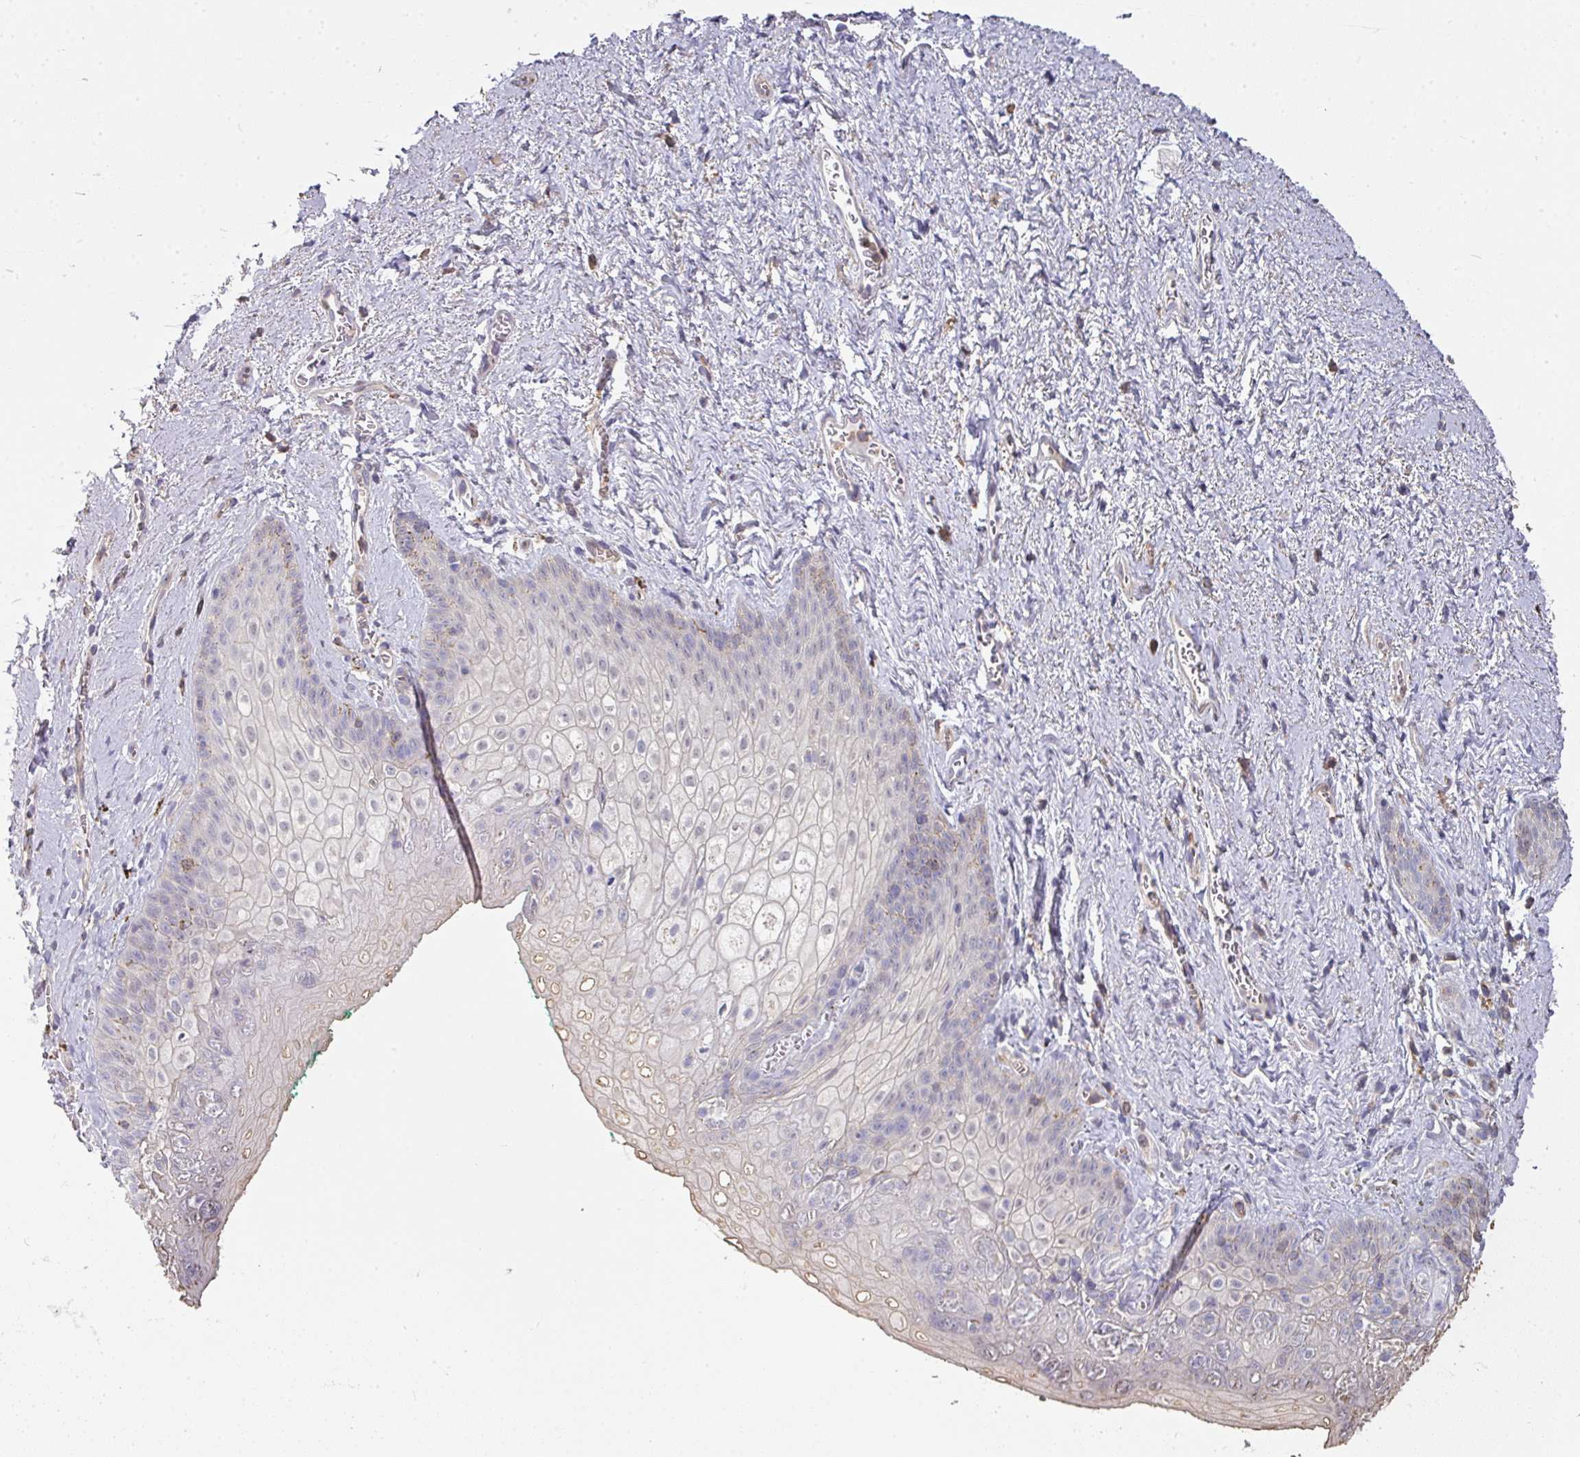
{"staining": {"intensity": "weak", "quantity": "<25%", "location": "cytoplasmic/membranous"}, "tissue": "vagina", "cell_type": "Squamous epithelial cells", "image_type": "normal", "snomed": [{"axis": "morphology", "description": "Normal tissue, NOS"}, {"axis": "topography", "description": "Vulva"}, {"axis": "topography", "description": "Vagina"}, {"axis": "topography", "description": "Peripheral nerve tissue"}], "caption": "Immunohistochemistry of benign vagina reveals no staining in squamous epithelial cells.", "gene": "BEND5", "patient": {"sex": "female", "age": 66}}